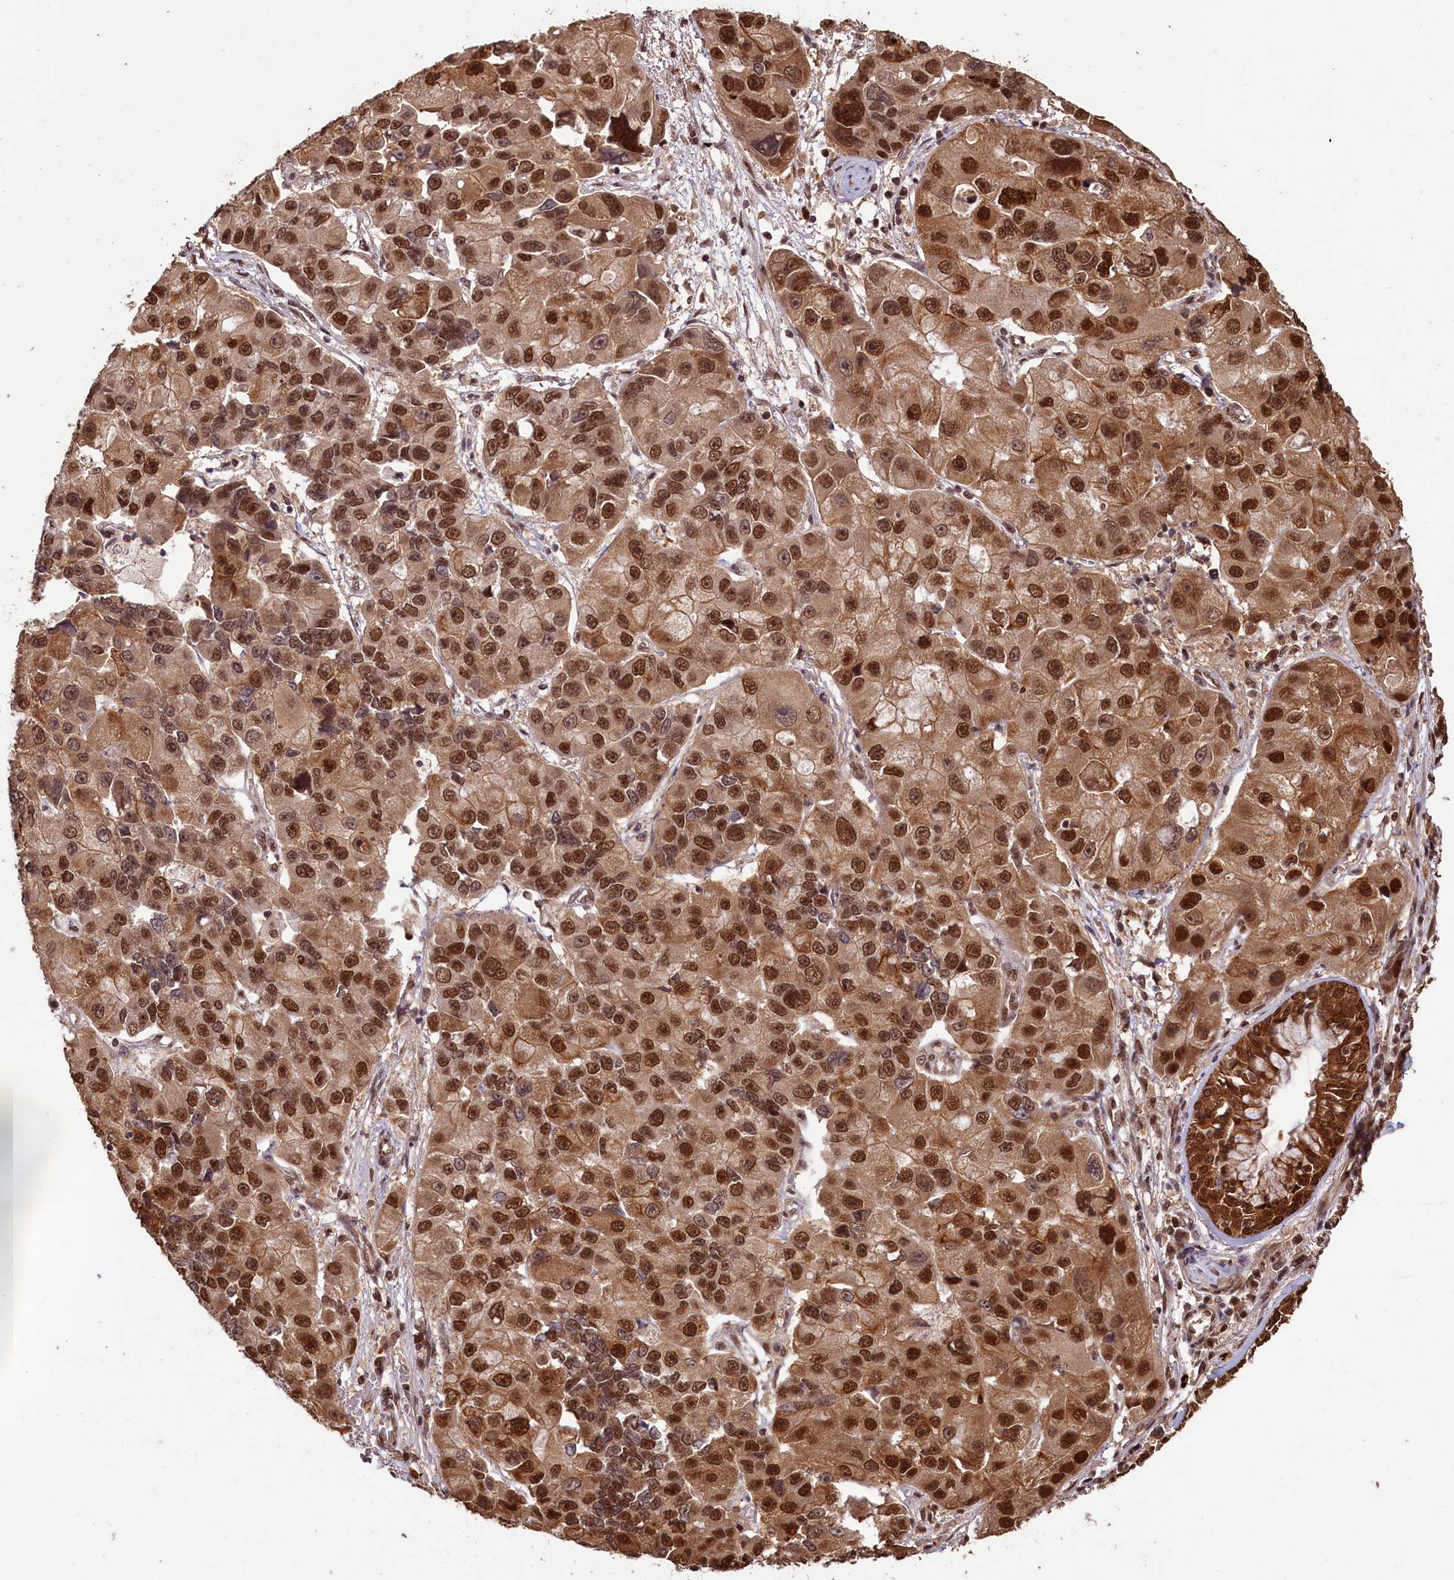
{"staining": {"intensity": "strong", "quantity": ">75%", "location": "cytoplasmic/membranous,nuclear"}, "tissue": "lung cancer", "cell_type": "Tumor cells", "image_type": "cancer", "snomed": [{"axis": "morphology", "description": "Adenocarcinoma, NOS"}, {"axis": "topography", "description": "Lung"}], "caption": "Human adenocarcinoma (lung) stained with a brown dye shows strong cytoplasmic/membranous and nuclear positive positivity in about >75% of tumor cells.", "gene": "NAE1", "patient": {"sex": "female", "age": 54}}